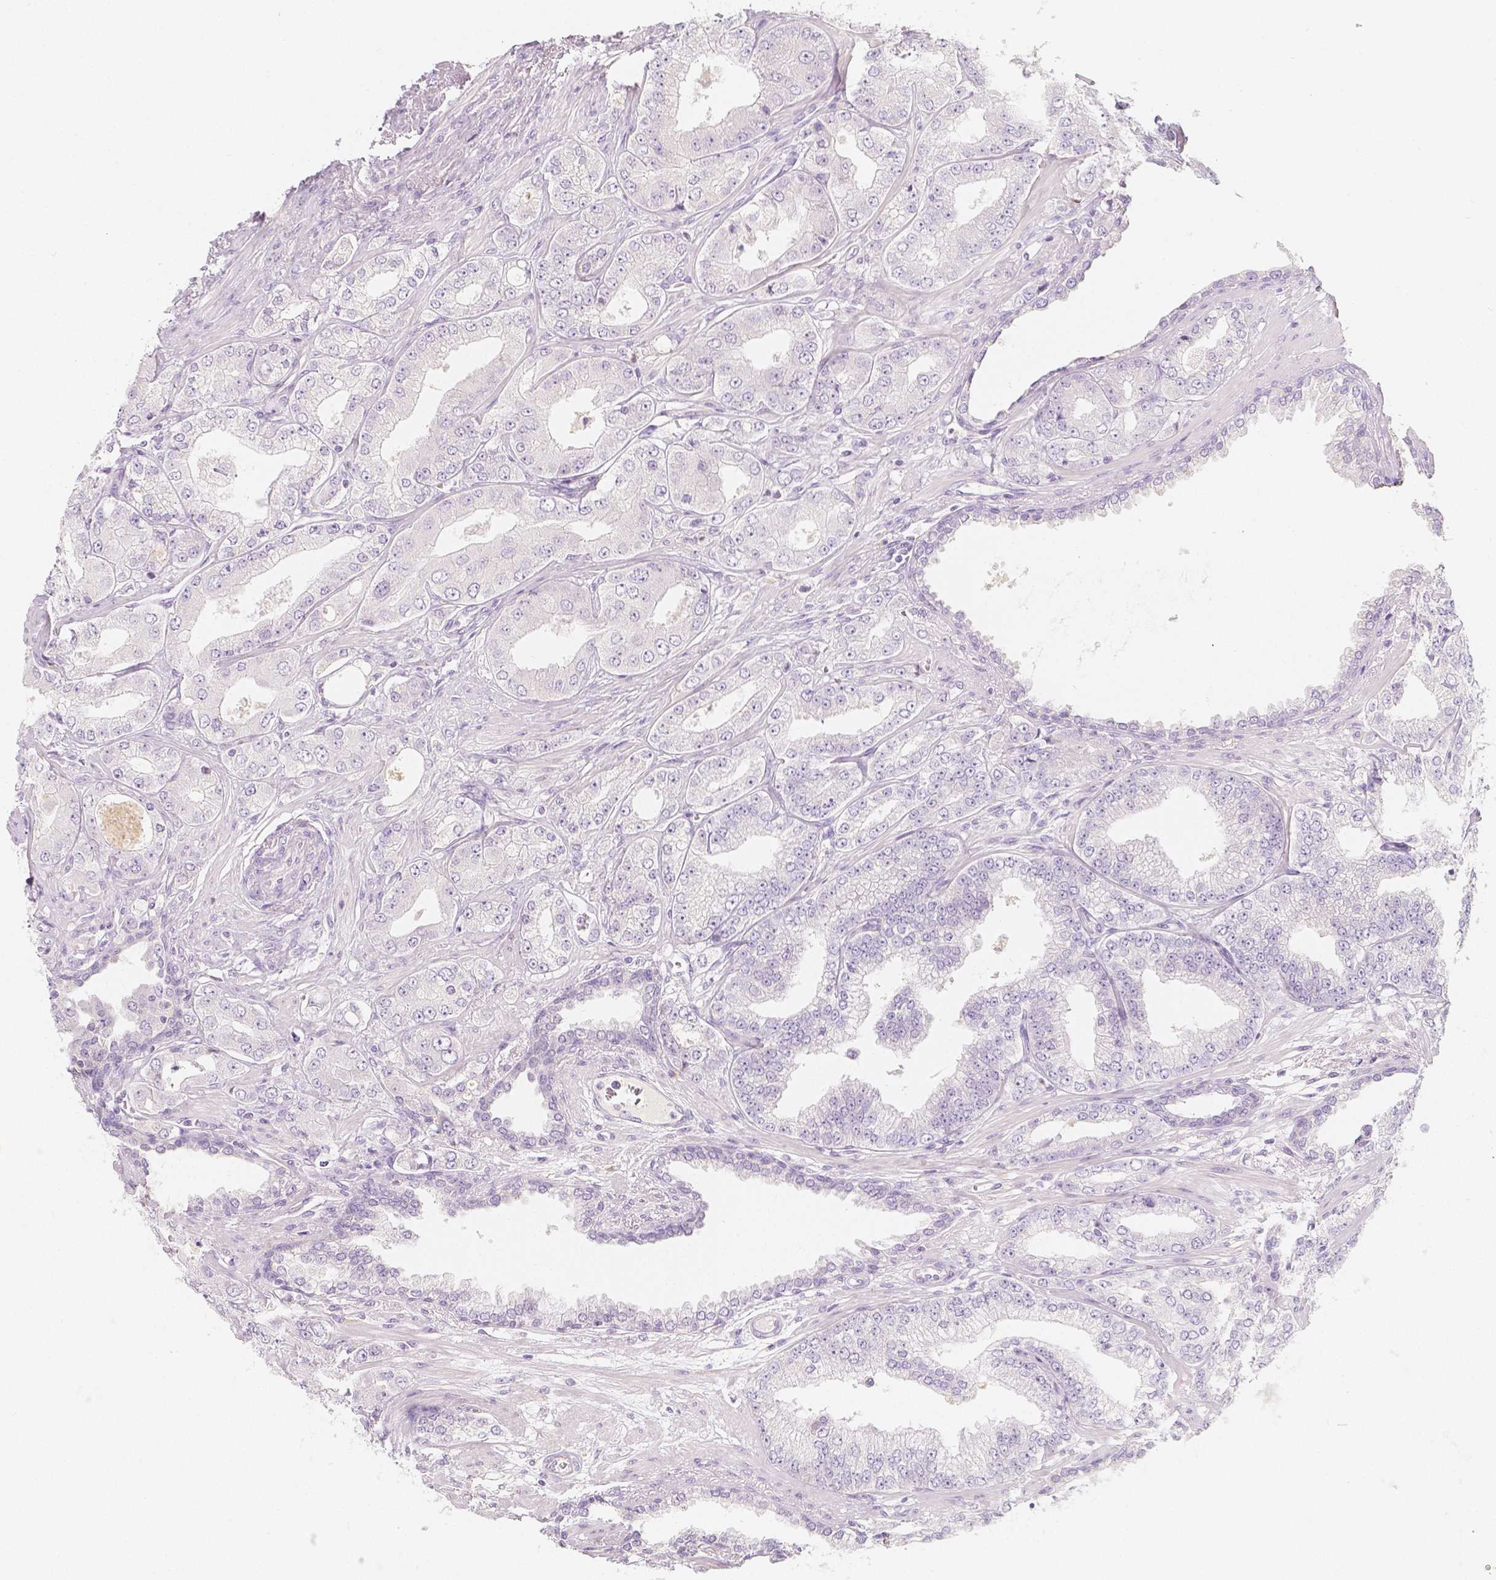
{"staining": {"intensity": "negative", "quantity": "none", "location": "none"}, "tissue": "prostate cancer", "cell_type": "Tumor cells", "image_type": "cancer", "snomed": [{"axis": "morphology", "description": "Adenocarcinoma, Low grade"}, {"axis": "topography", "description": "Prostate"}], "caption": "A high-resolution histopathology image shows immunohistochemistry staining of prostate low-grade adenocarcinoma, which exhibits no significant expression in tumor cells. (DAB immunohistochemistry with hematoxylin counter stain).", "gene": "BATF", "patient": {"sex": "male", "age": 60}}